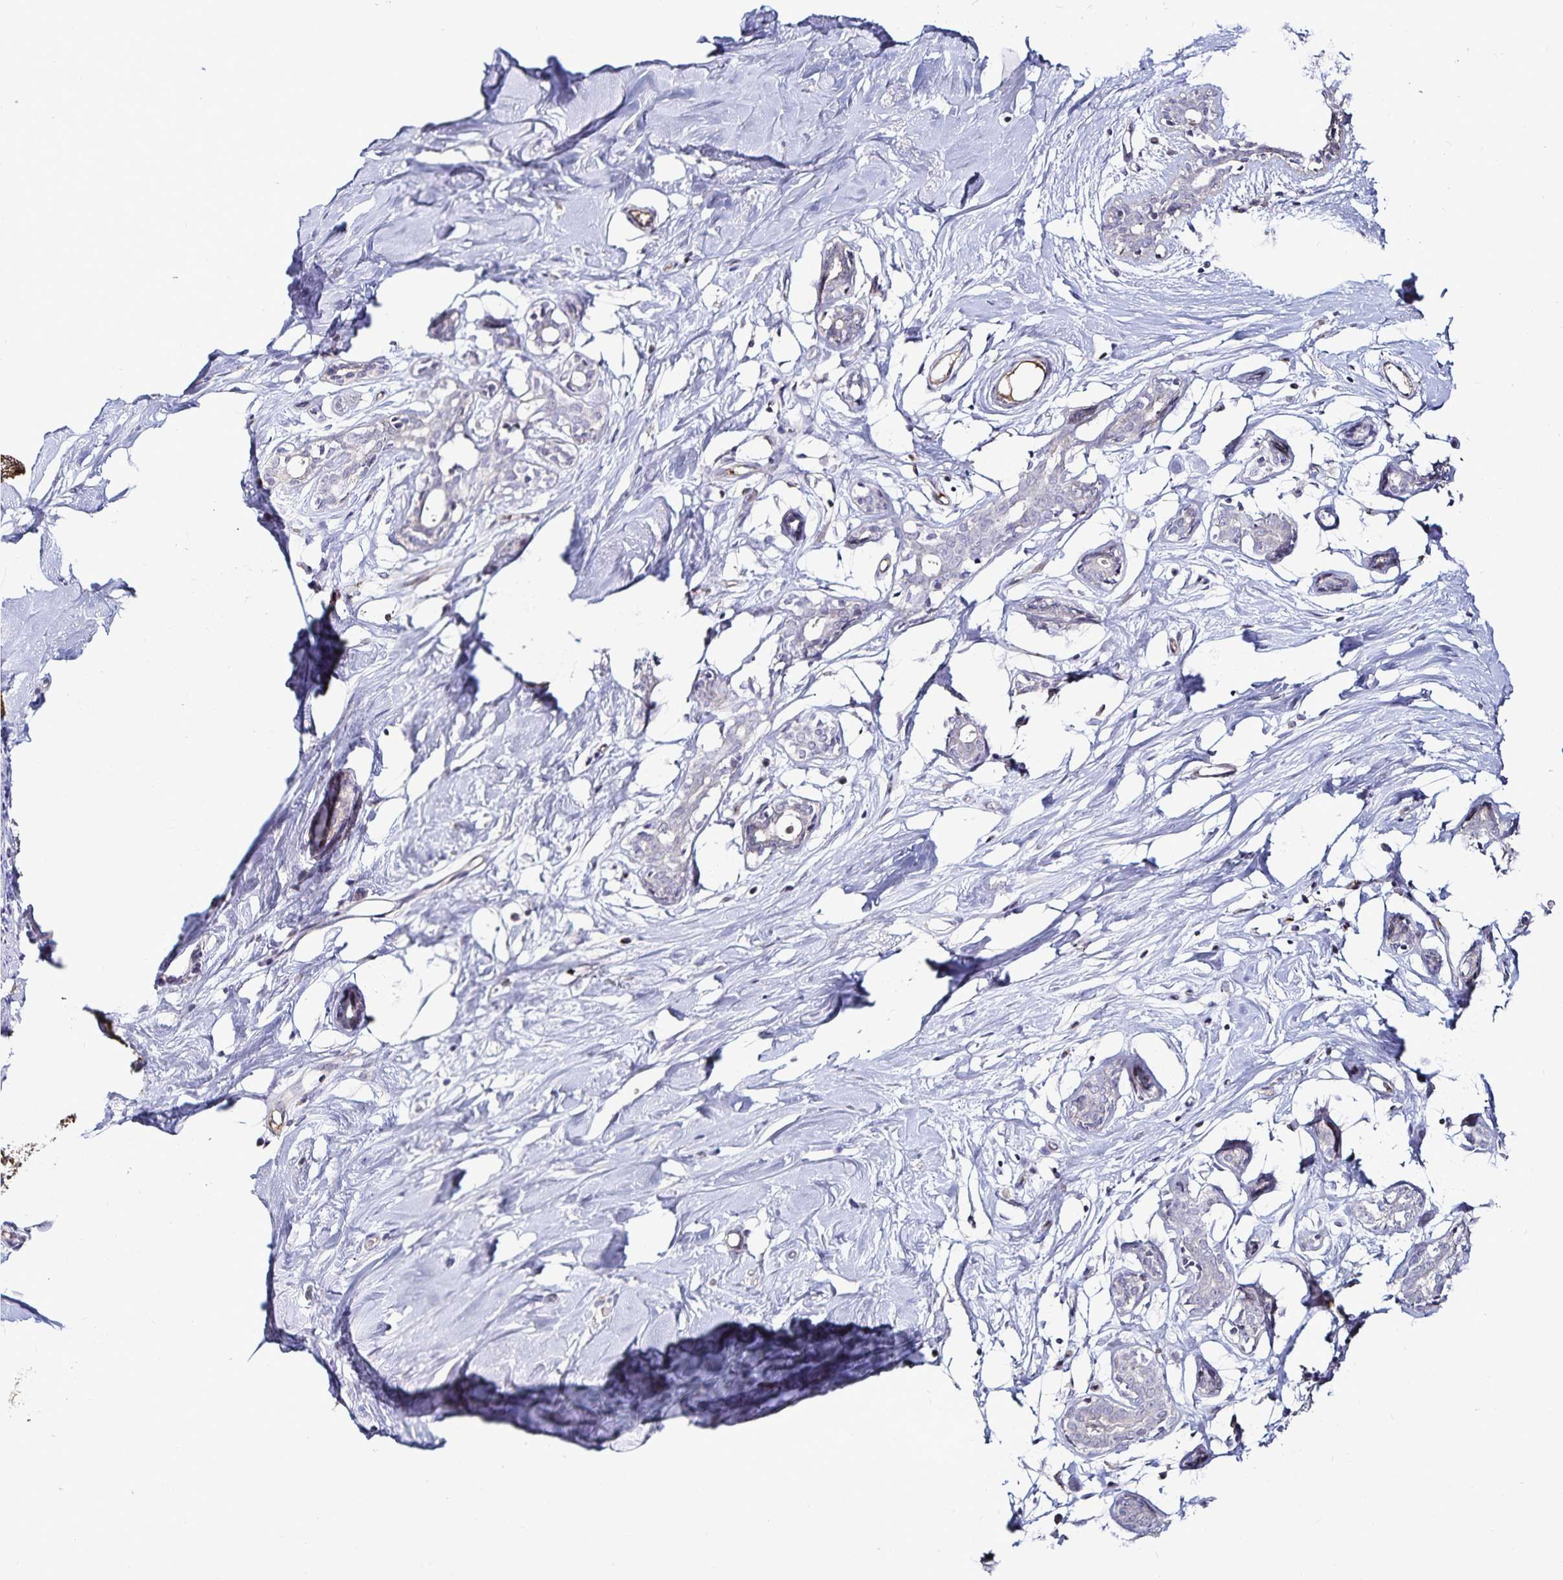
{"staining": {"intensity": "negative", "quantity": "none", "location": "none"}, "tissue": "breast", "cell_type": "Adipocytes", "image_type": "normal", "snomed": [{"axis": "morphology", "description": "Normal tissue, NOS"}, {"axis": "topography", "description": "Breast"}], "caption": "The image demonstrates no significant positivity in adipocytes of breast. (DAB (3,3'-diaminobenzidine) immunohistochemistry (IHC) with hematoxylin counter stain).", "gene": "ACSL5", "patient": {"sex": "female", "age": 27}}